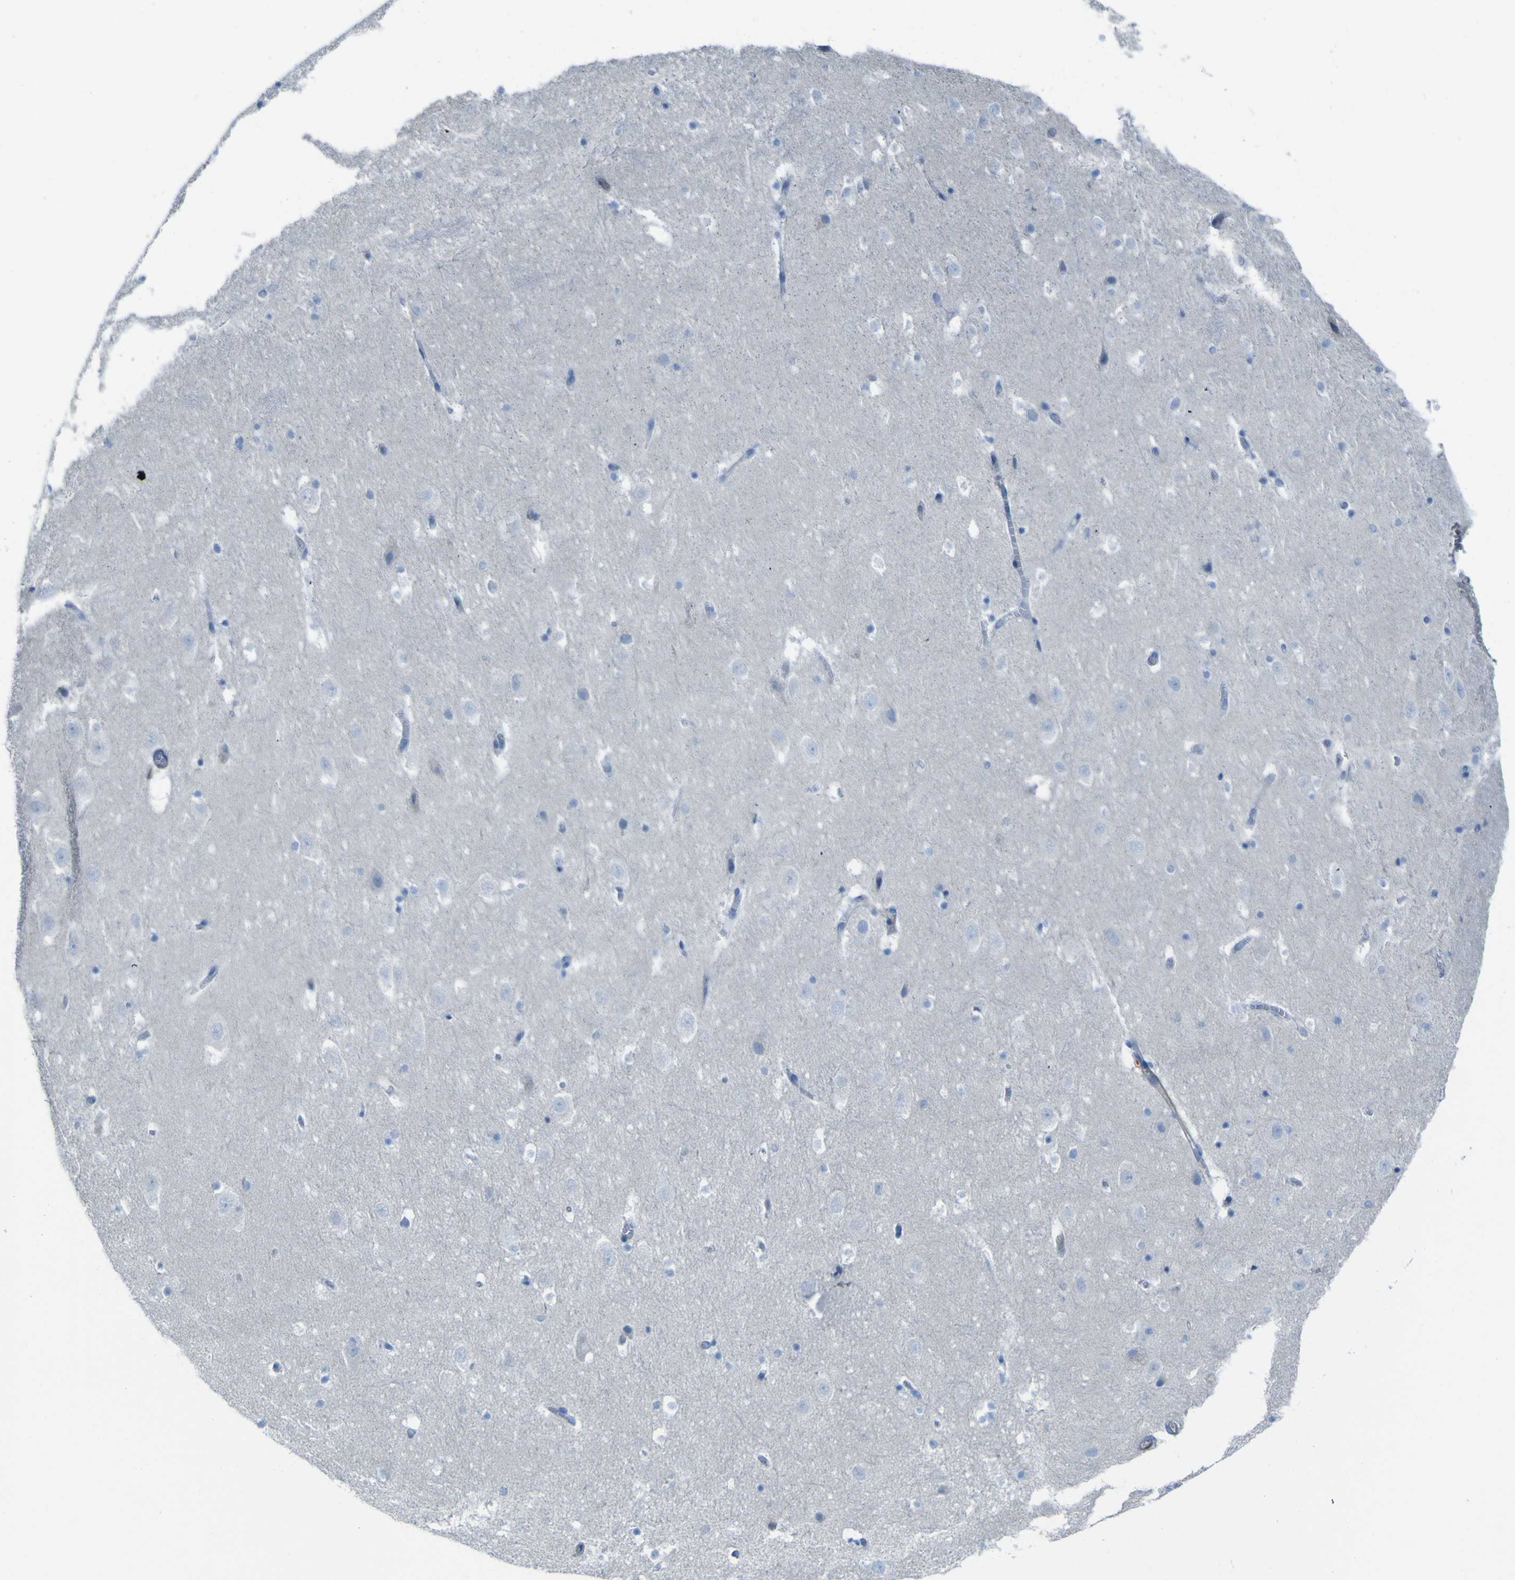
{"staining": {"intensity": "negative", "quantity": "none", "location": "none"}, "tissue": "hippocampus", "cell_type": "Glial cells", "image_type": "normal", "snomed": [{"axis": "morphology", "description": "Normal tissue, NOS"}, {"axis": "topography", "description": "Hippocampus"}], "caption": "Immunohistochemical staining of unremarkable hippocampus reveals no significant positivity in glial cells. (Stains: DAB (3,3'-diaminobenzidine) immunohistochemistry with hematoxylin counter stain, Microscopy: brightfield microscopy at high magnification).", "gene": "CD93", "patient": {"sex": "male", "age": 45}}